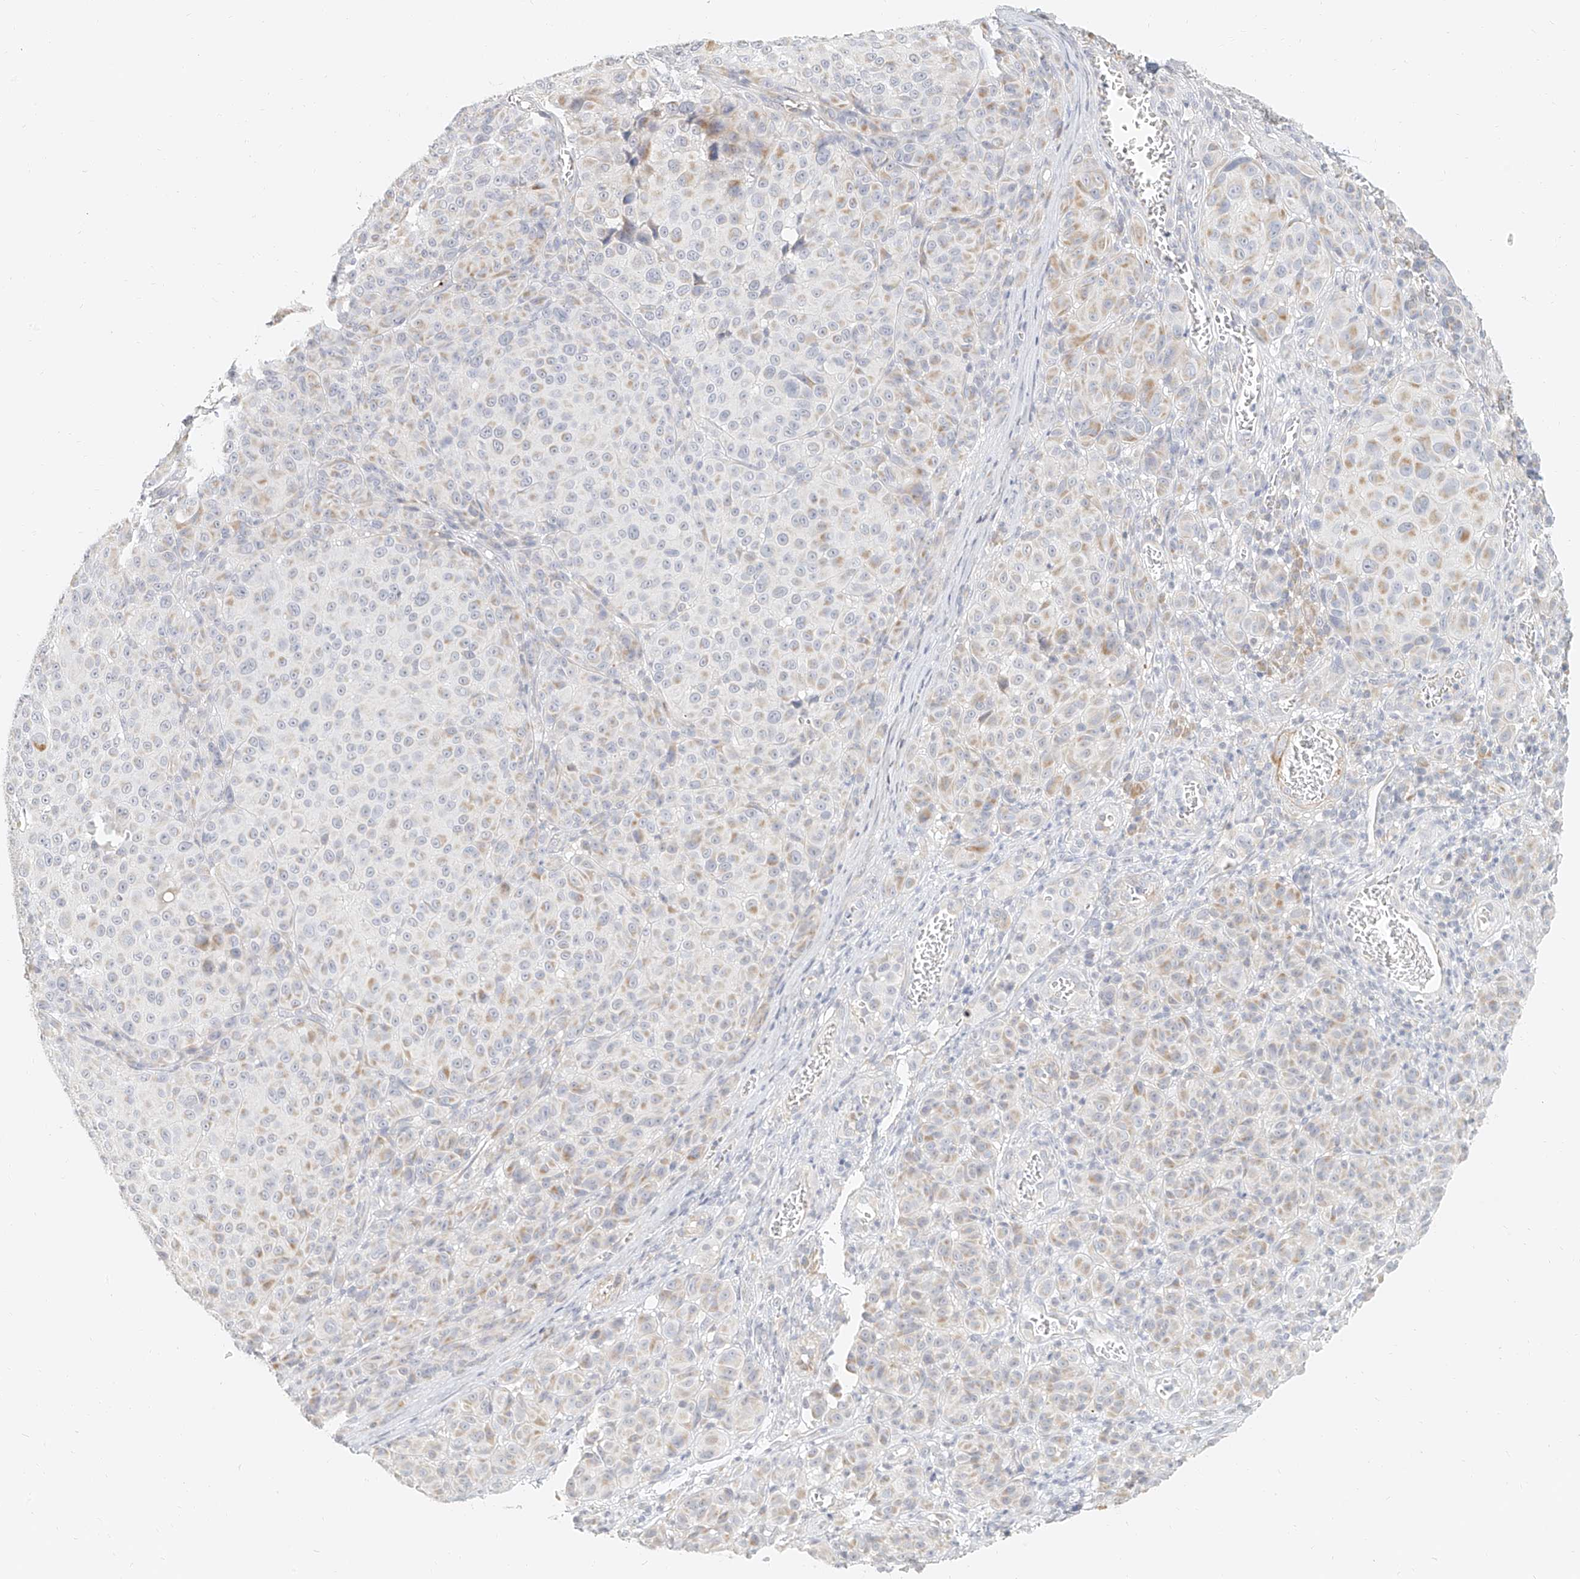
{"staining": {"intensity": "negative", "quantity": "none", "location": "none"}, "tissue": "melanoma", "cell_type": "Tumor cells", "image_type": "cancer", "snomed": [{"axis": "morphology", "description": "Malignant melanoma, NOS"}, {"axis": "topography", "description": "Skin"}], "caption": "An IHC photomicrograph of malignant melanoma is shown. There is no staining in tumor cells of malignant melanoma.", "gene": "CXorf58", "patient": {"sex": "male", "age": 73}}